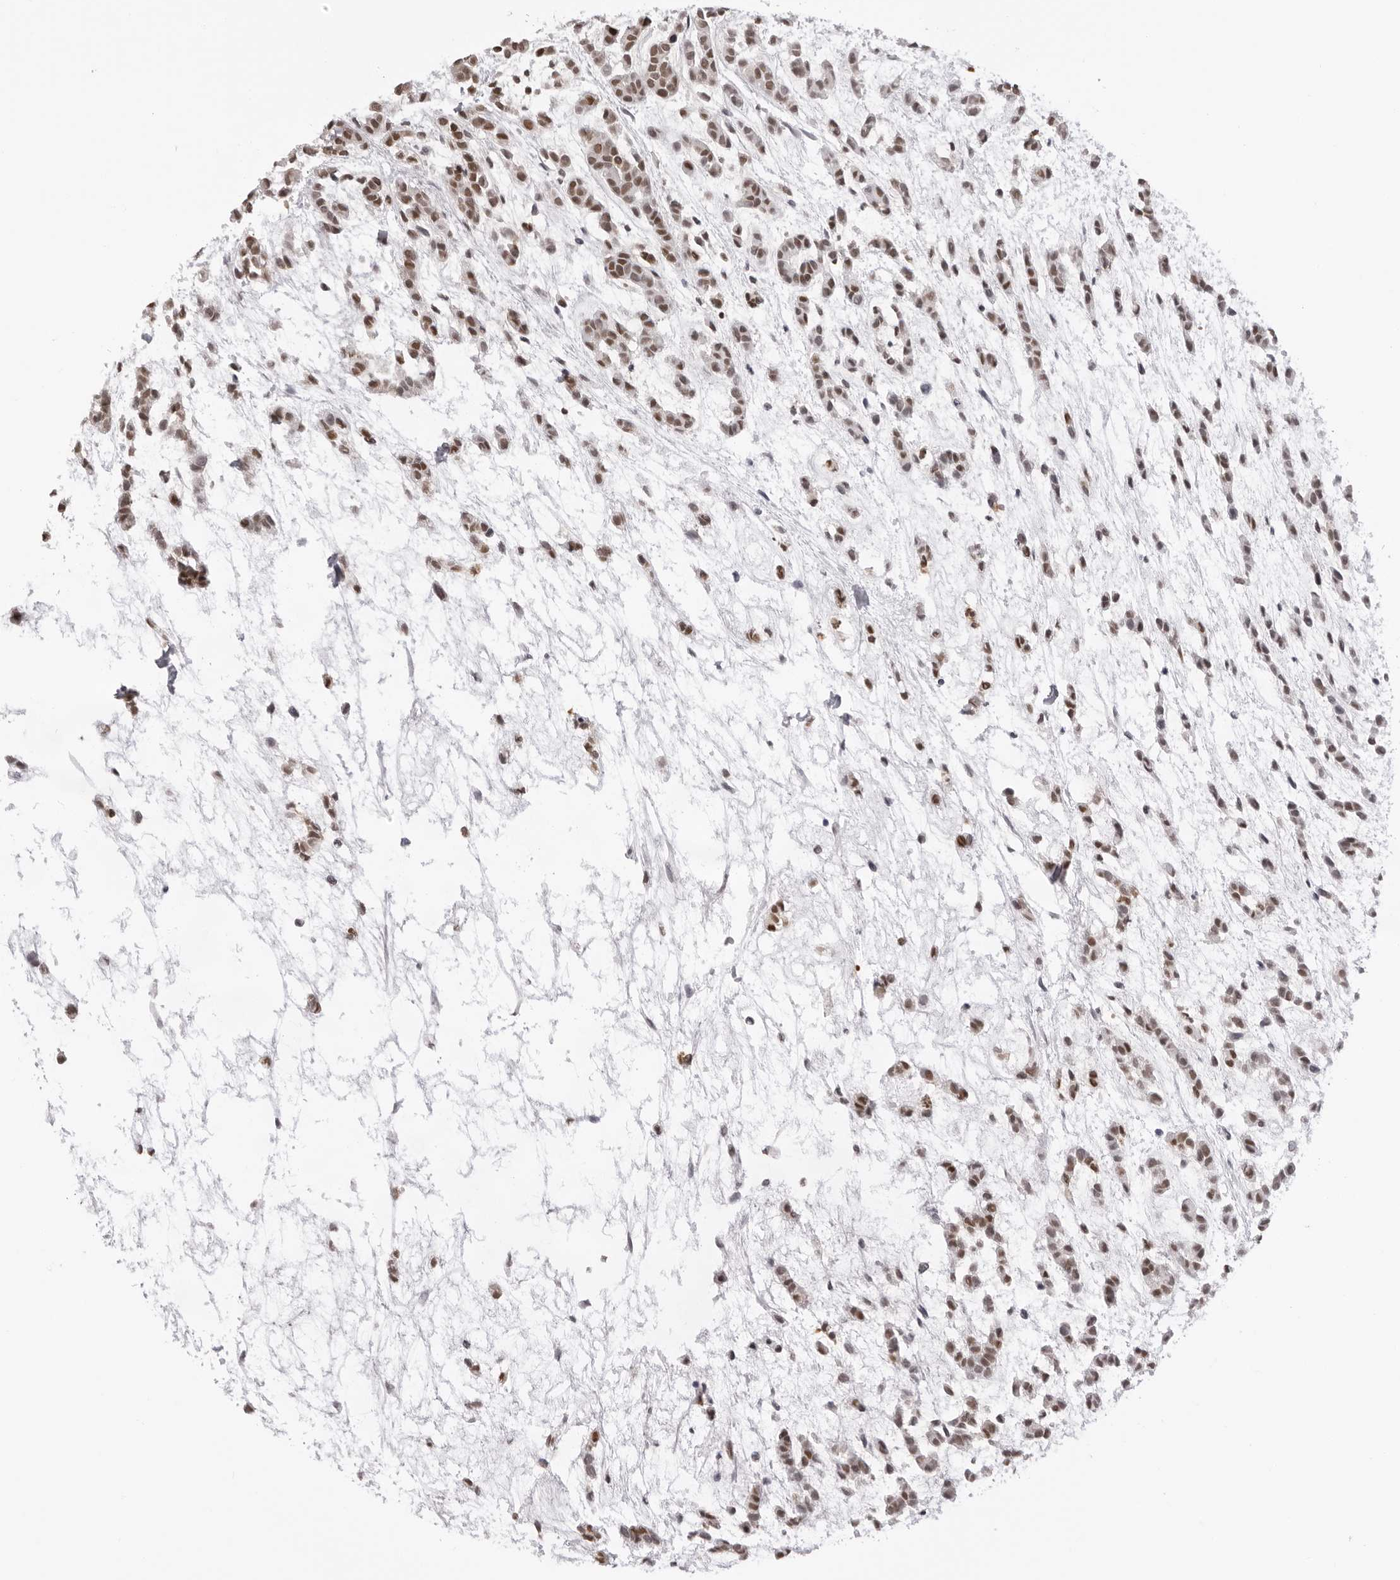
{"staining": {"intensity": "moderate", "quantity": ">75%", "location": "nuclear"}, "tissue": "head and neck cancer", "cell_type": "Tumor cells", "image_type": "cancer", "snomed": [{"axis": "morphology", "description": "Adenocarcinoma, NOS"}, {"axis": "morphology", "description": "Adenoma, NOS"}, {"axis": "topography", "description": "Head-Neck"}], "caption": "A brown stain shows moderate nuclear expression of a protein in human adenoma (head and neck) tumor cells. Immunohistochemistry (ihc) stains the protein in brown and the nuclei are stained blue.", "gene": "HSPA4", "patient": {"sex": "female", "age": 55}}